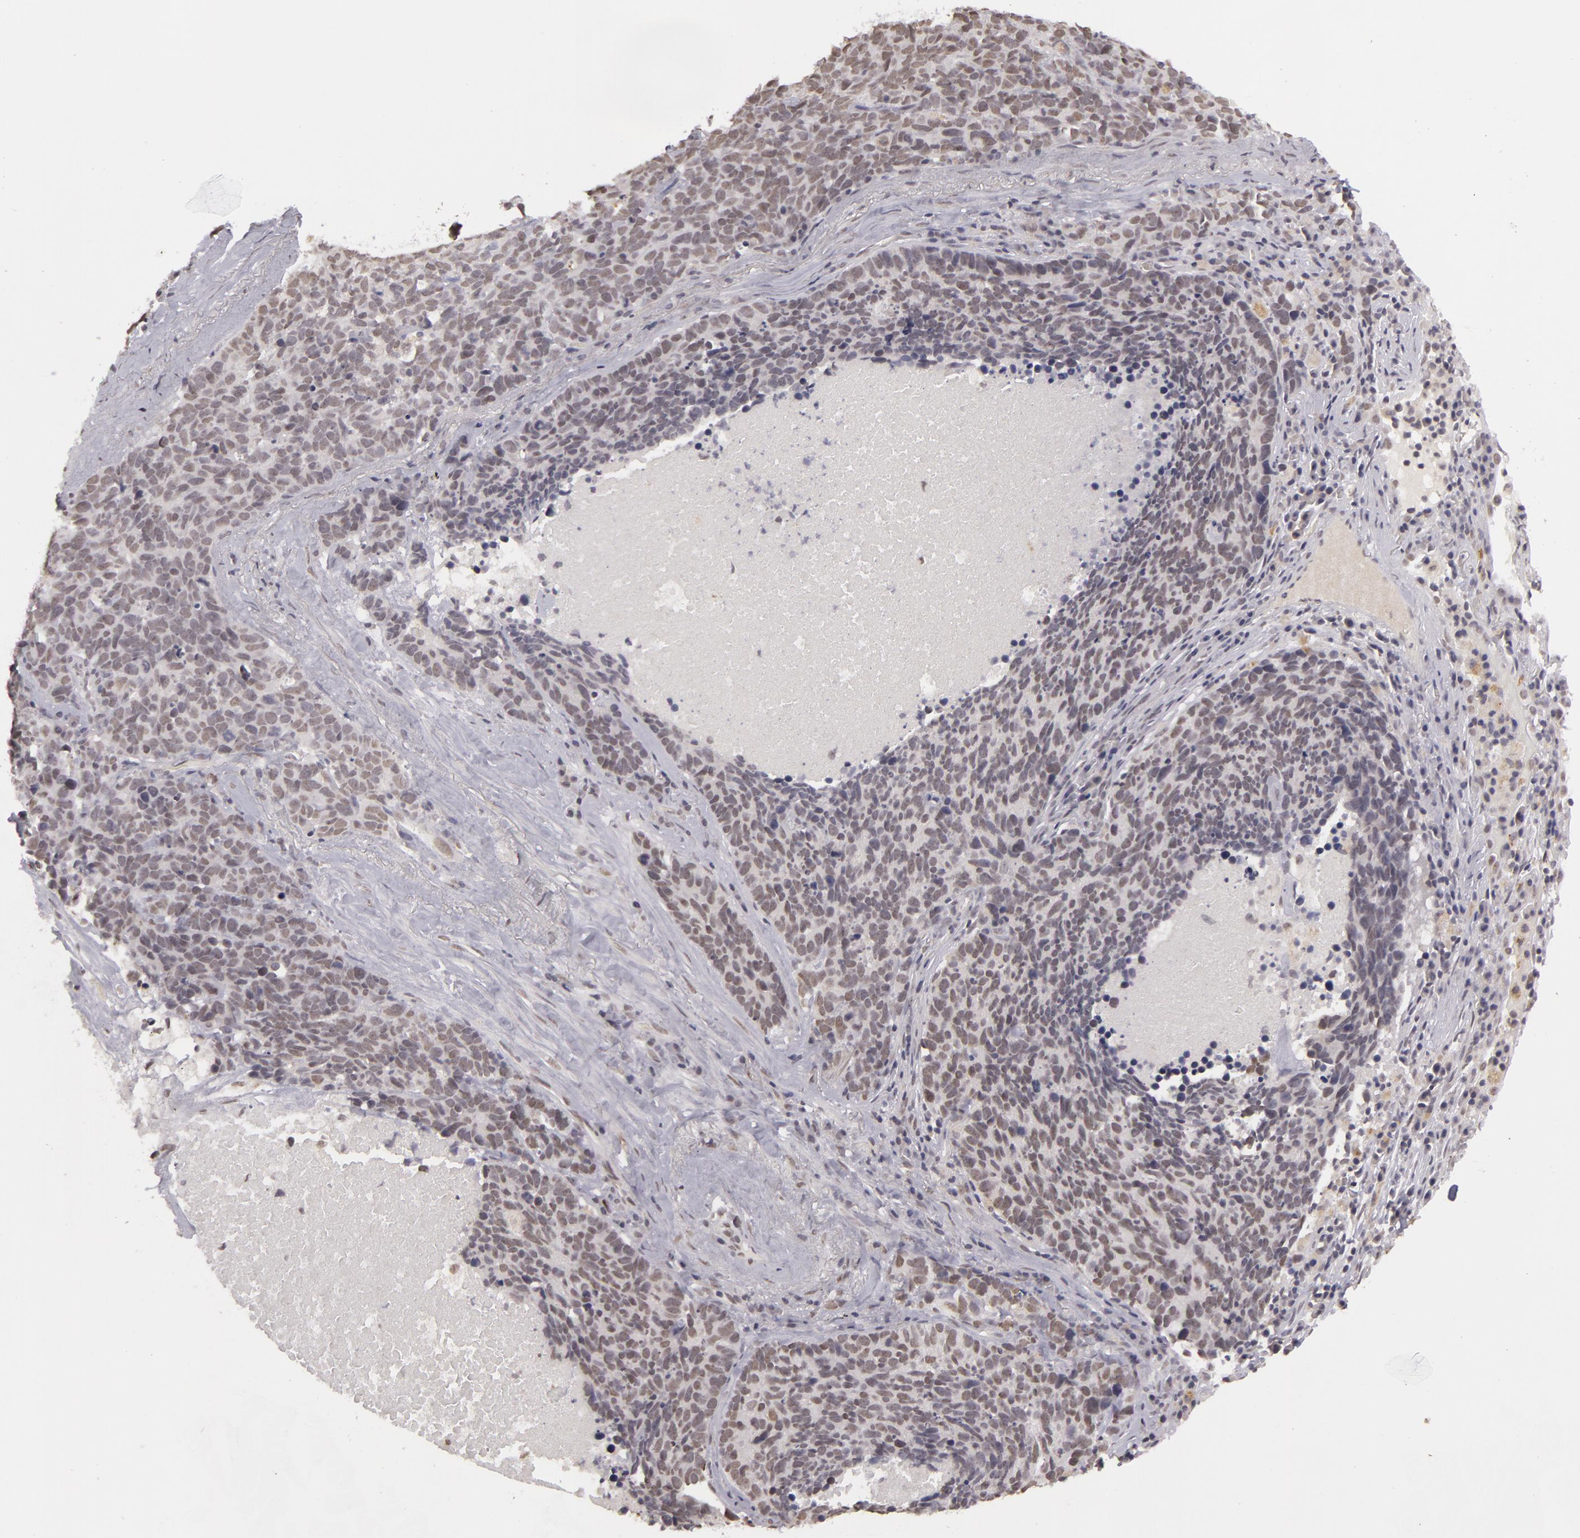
{"staining": {"intensity": "negative", "quantity": "none", "location": "none"}, "tissue": "lung cancer", "cell_type": "Tumor cells", "image_type": "cancer", "snomed": [{"axis": "morphology", "description": "Neoplasm, malignant, NOS"}, {"axis": "topography", "description": "Lung"}], "caption": "Immunohistochemistry (IHC) of human malignant neoplasm (lung) reveals no expression in tumor cells.", "gene": "RRP7A", "patient": {"sex": "female", "age": 75}}